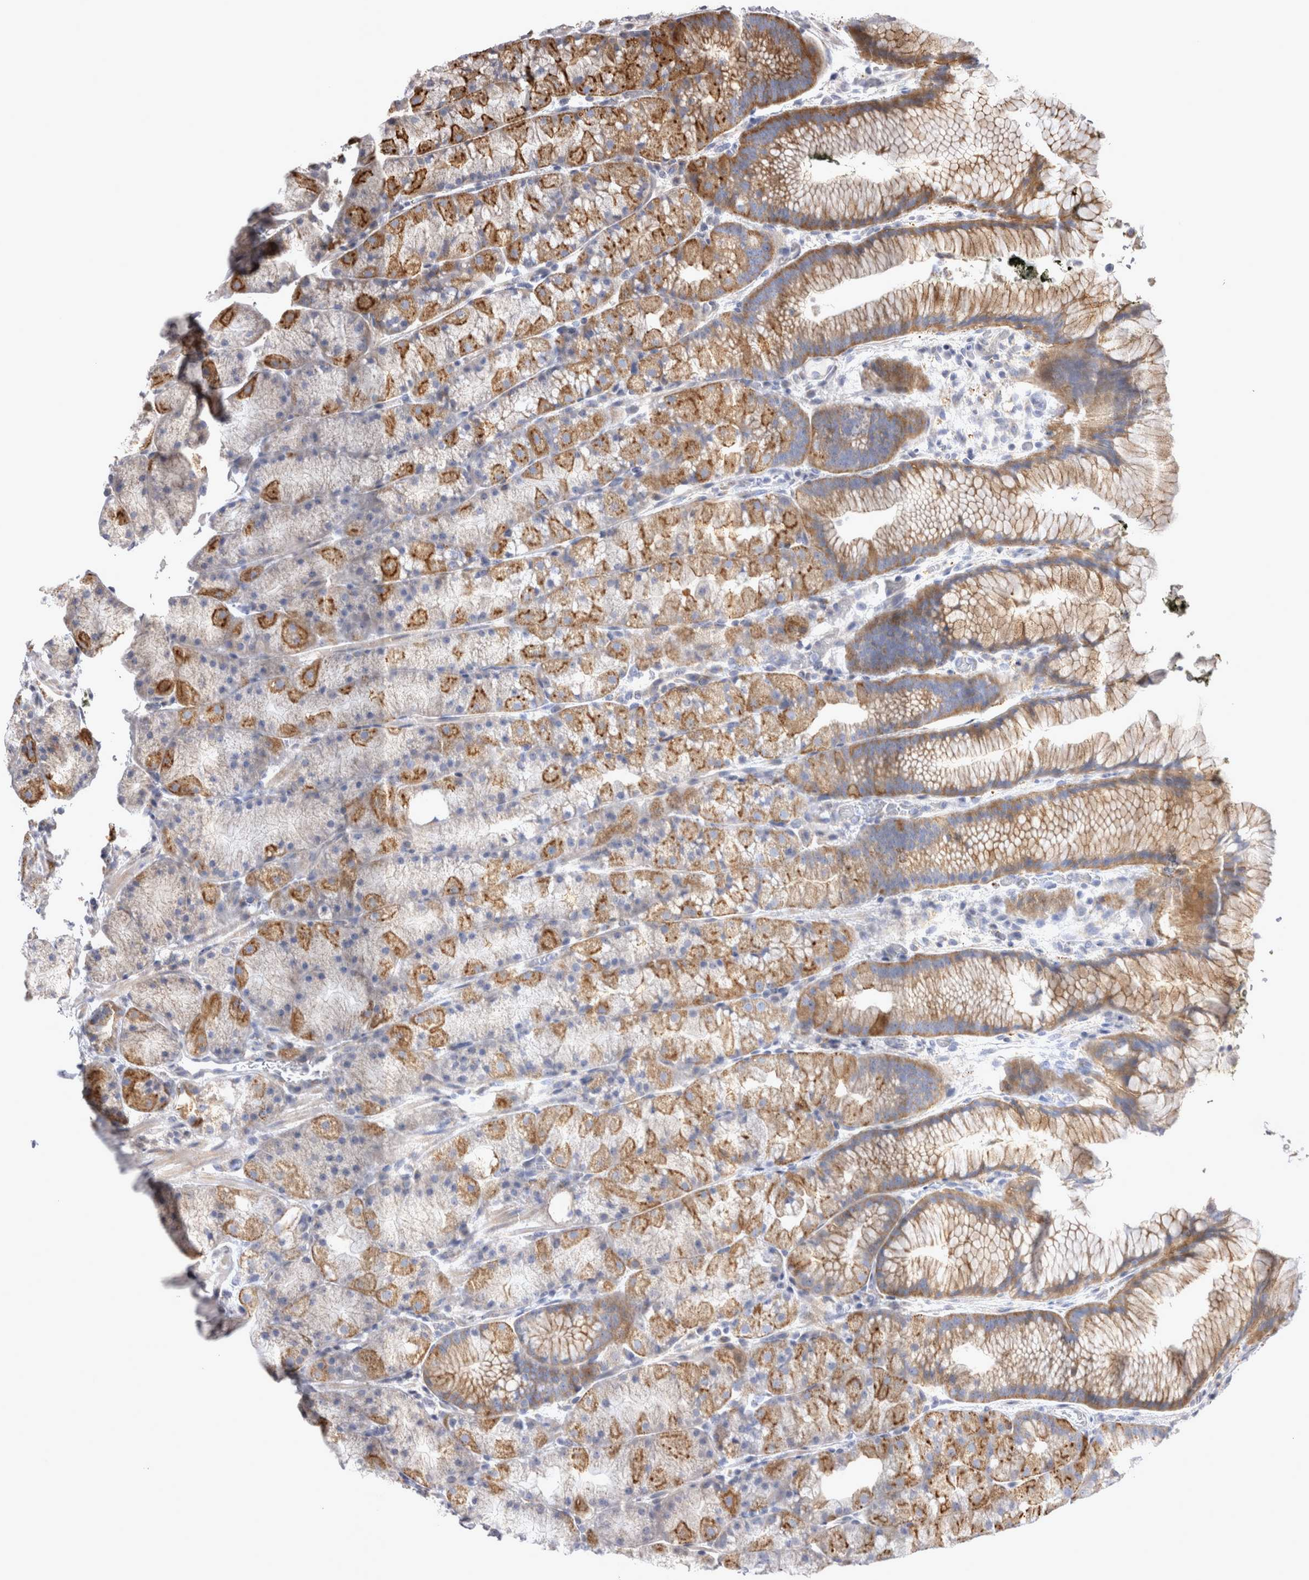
{"staining": {"intensity": "moderate", "quantity": ">75%", "location": "cytoplasmic/membranous"}, "tissue": "stomach", "cell_type": "Glandular cells", "image_type": "normal", "snomed": [{"axis": "morphology", "description": "Normal tissue, NOS"}, {"axis": "topography", "description": "Stomach, upper"}, {"axis": "topography", "description": "Stomach"}], "caption": "Immunohistochemistry staining of unremarkable stomach, which demonstrates medium levels of moderate cytoplasmic/membranous staining in approximately >75% of glandular cells indicating moderate cytoplasmic/membranous protein positivity. The staining was performed using DAB (brown) for protein detection and nuclei were counterstained in hematoxylin (blue).", "gene": "TSPOAP1", "patient": {"sex": "male", "age": 48}}